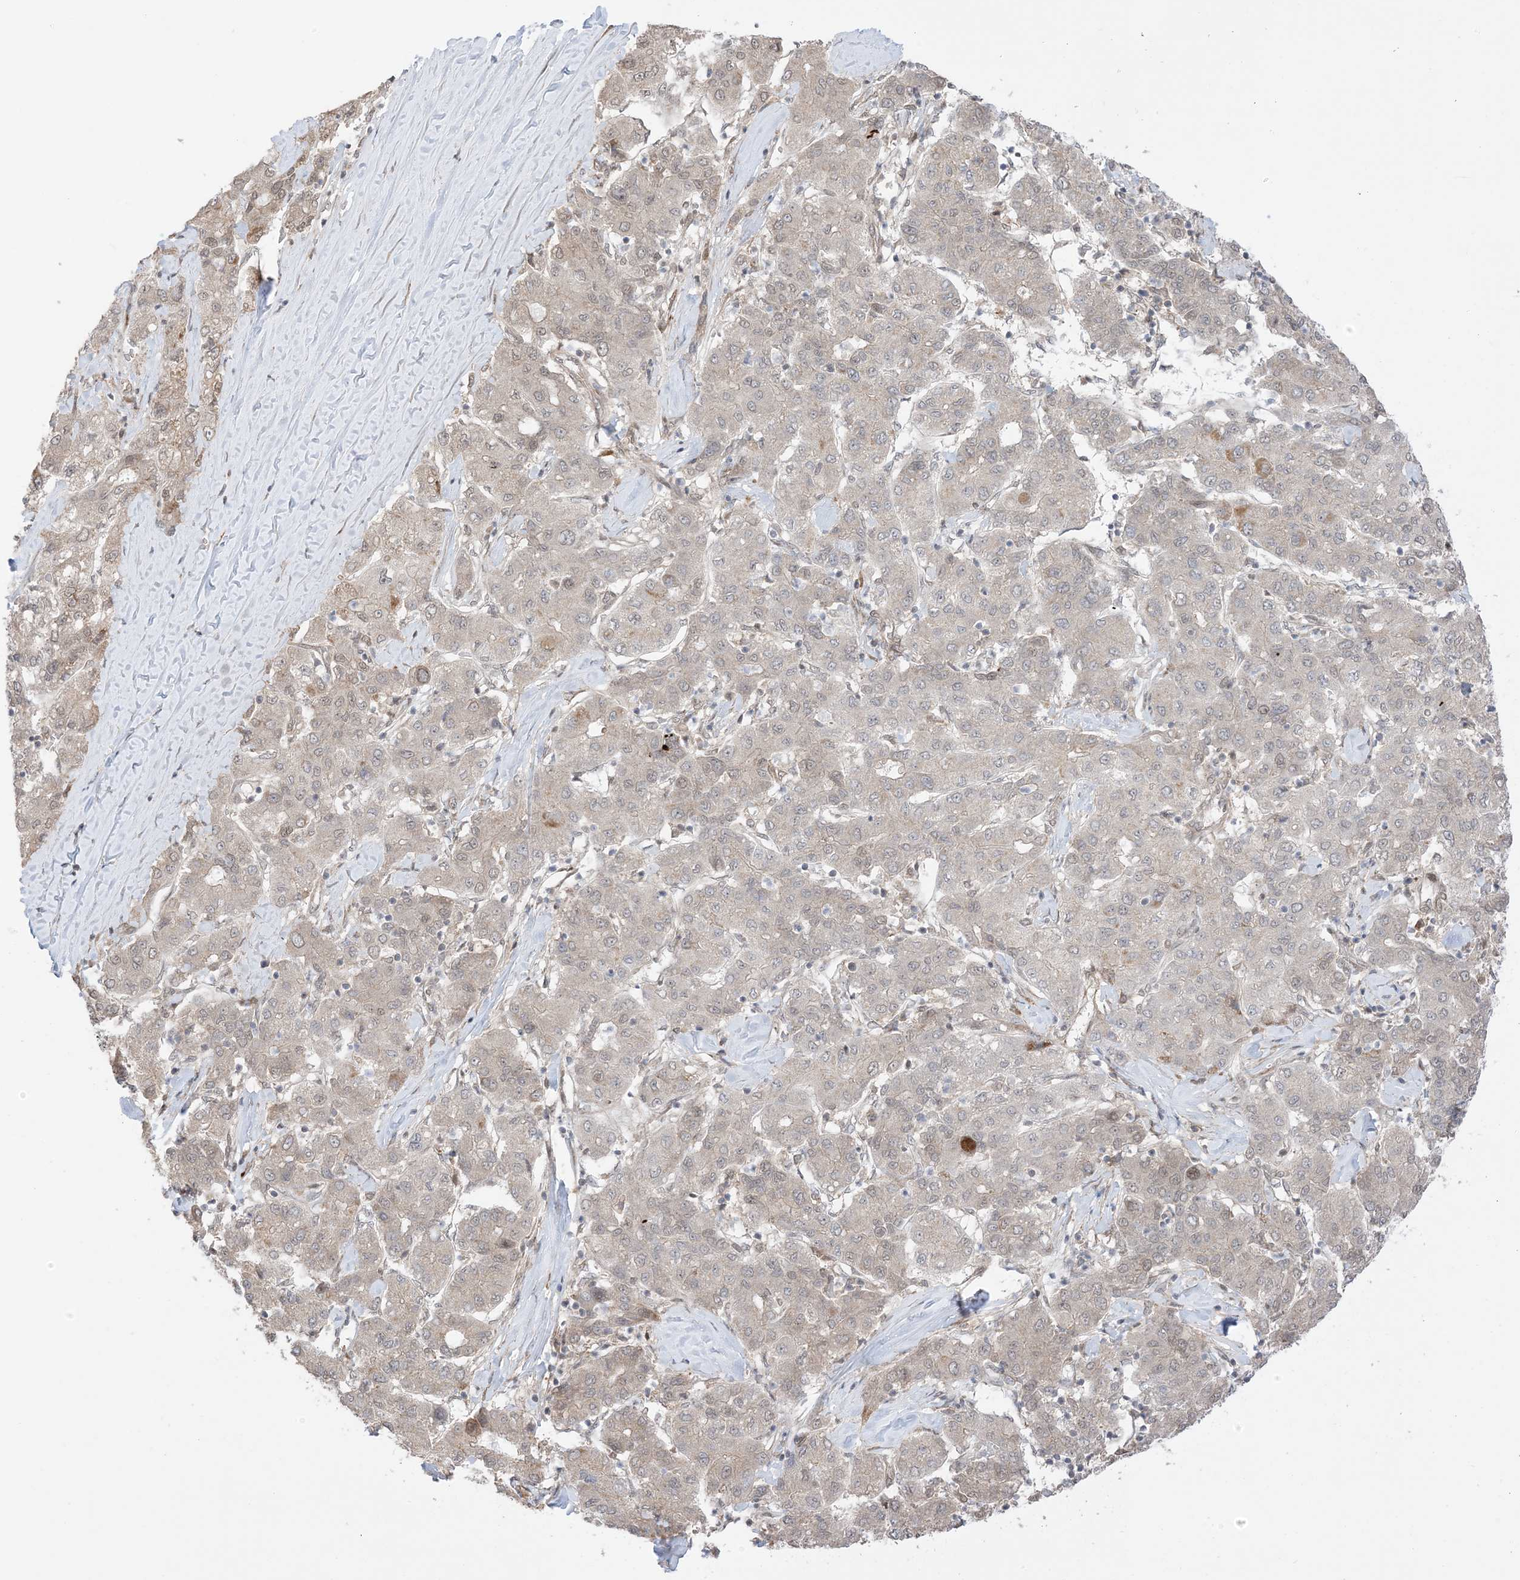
{"staining": {"intensity": "weak", "quantity": "25%-75%", "location": "nuclear"}, "tissue": "liver cancer", "cell_type": "Tumor cells", "image_type": "cancer", "snomed": [{"axis": "morphology", "description": "Carcinoma, Hepatocellular, NOS"}, {"axis": "topography", "description": "Liver"}], "caption": "Liver hepatocellular carcinoma stained for a protein (brown) demonstrates weak nuclear positive staining in approximately 25%-75% of tumor cells.", "gene": "UBE2E2", "patient": {"sex": "male", "age": 65}}